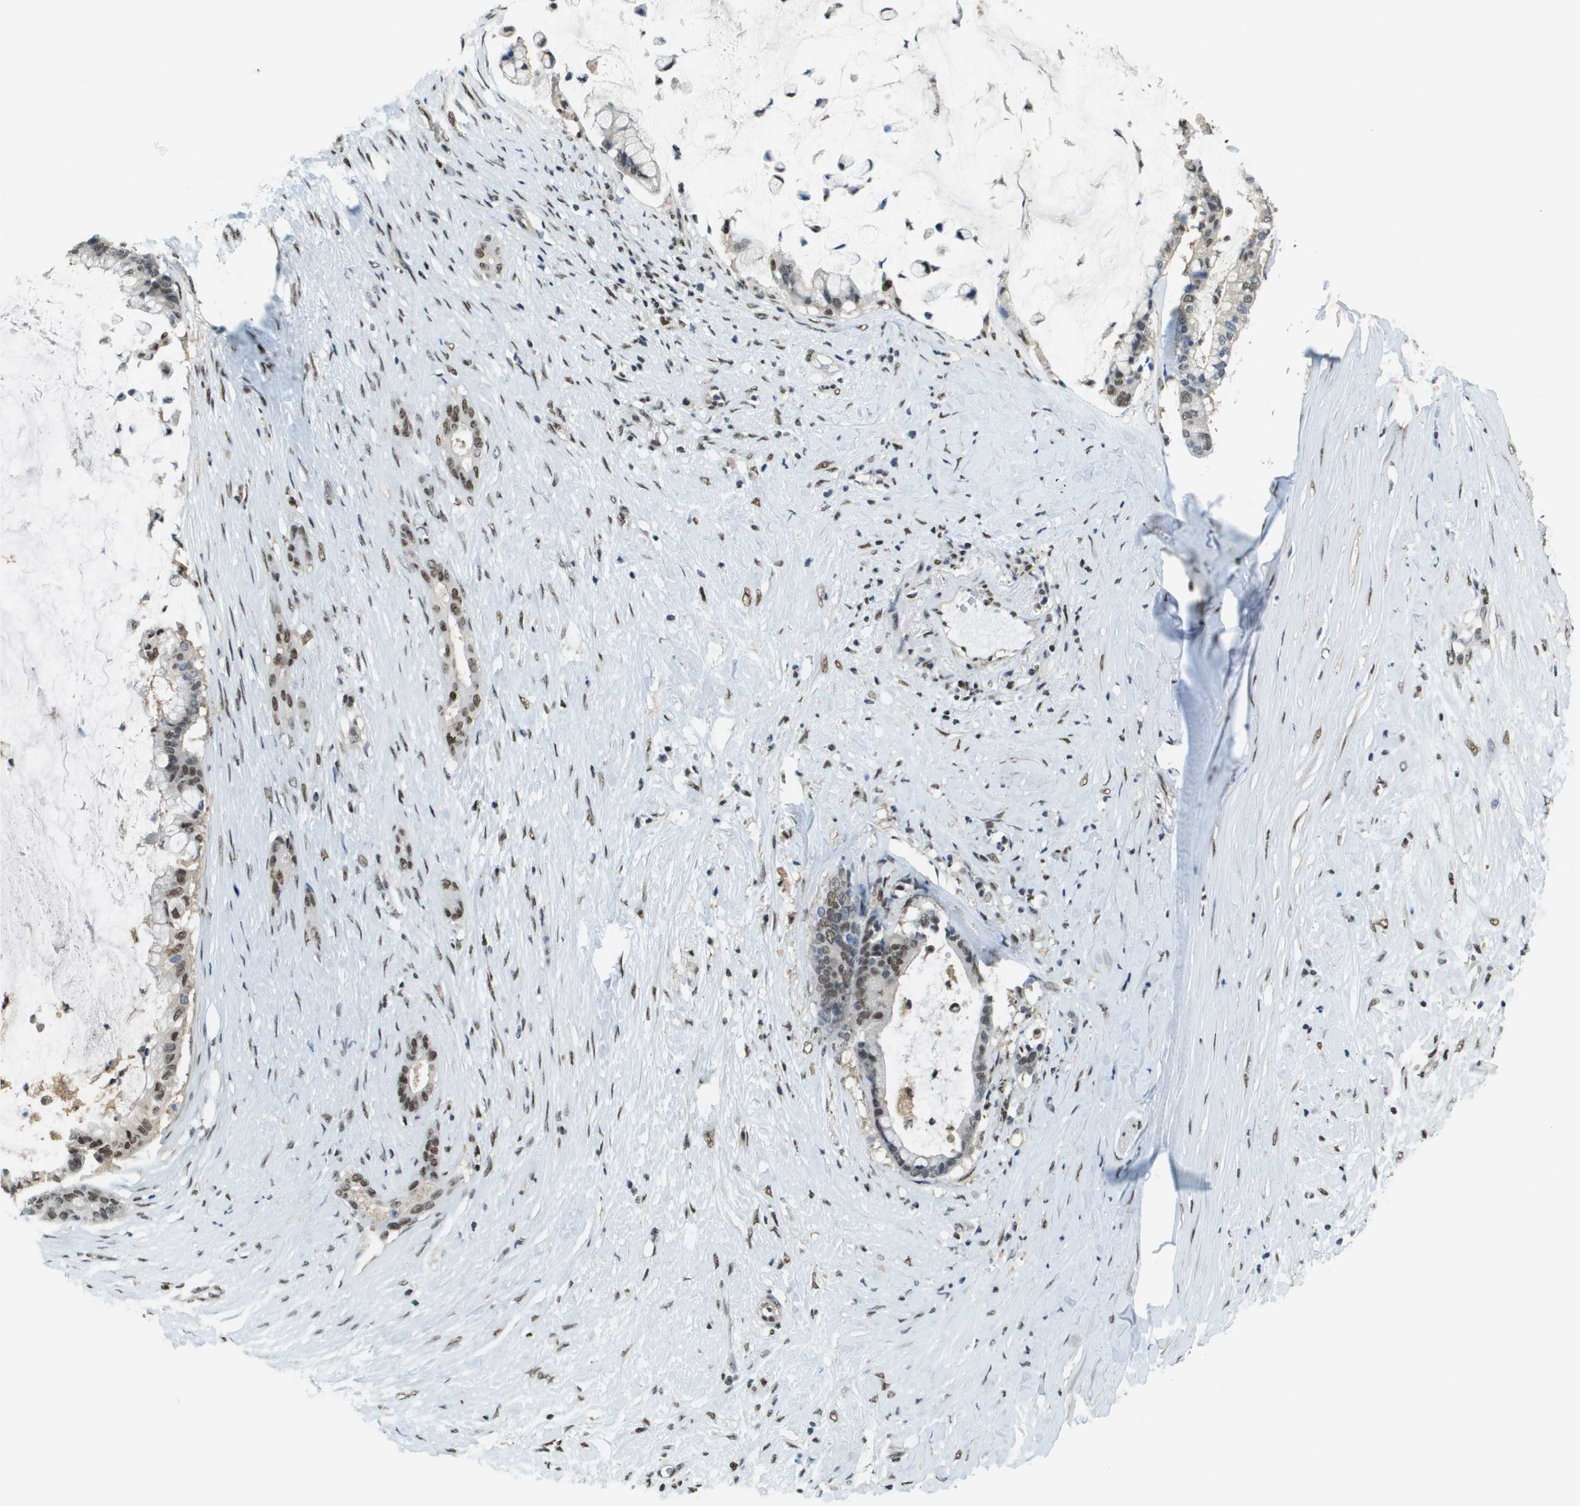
{"staining": {"intensity": "moderate", "quantity": "25%-75%", "location": "nuclear"}, "tissue": "pancreatic cancer", "cell_type": "Tumor cells", "image_type": "cancer", "snomed": [{"axis": "morphology", "description": "Adenocarcinoma, NOS"}, {"axis": "topography", "description": "Pancreas"}], "caption": "Protein positivity by immunohistochemistry (IHC) reveals moderate nuclear staining in approximately 25%-75% of tumor cells in adenocarcinoma (pancreatic). (DAB (3,3'-diaminobenzidine) IHC, brown staining for protein, blue staining for nuclei).", "gene": "SP100", "patient": {"sex": "male", "age": 41}}